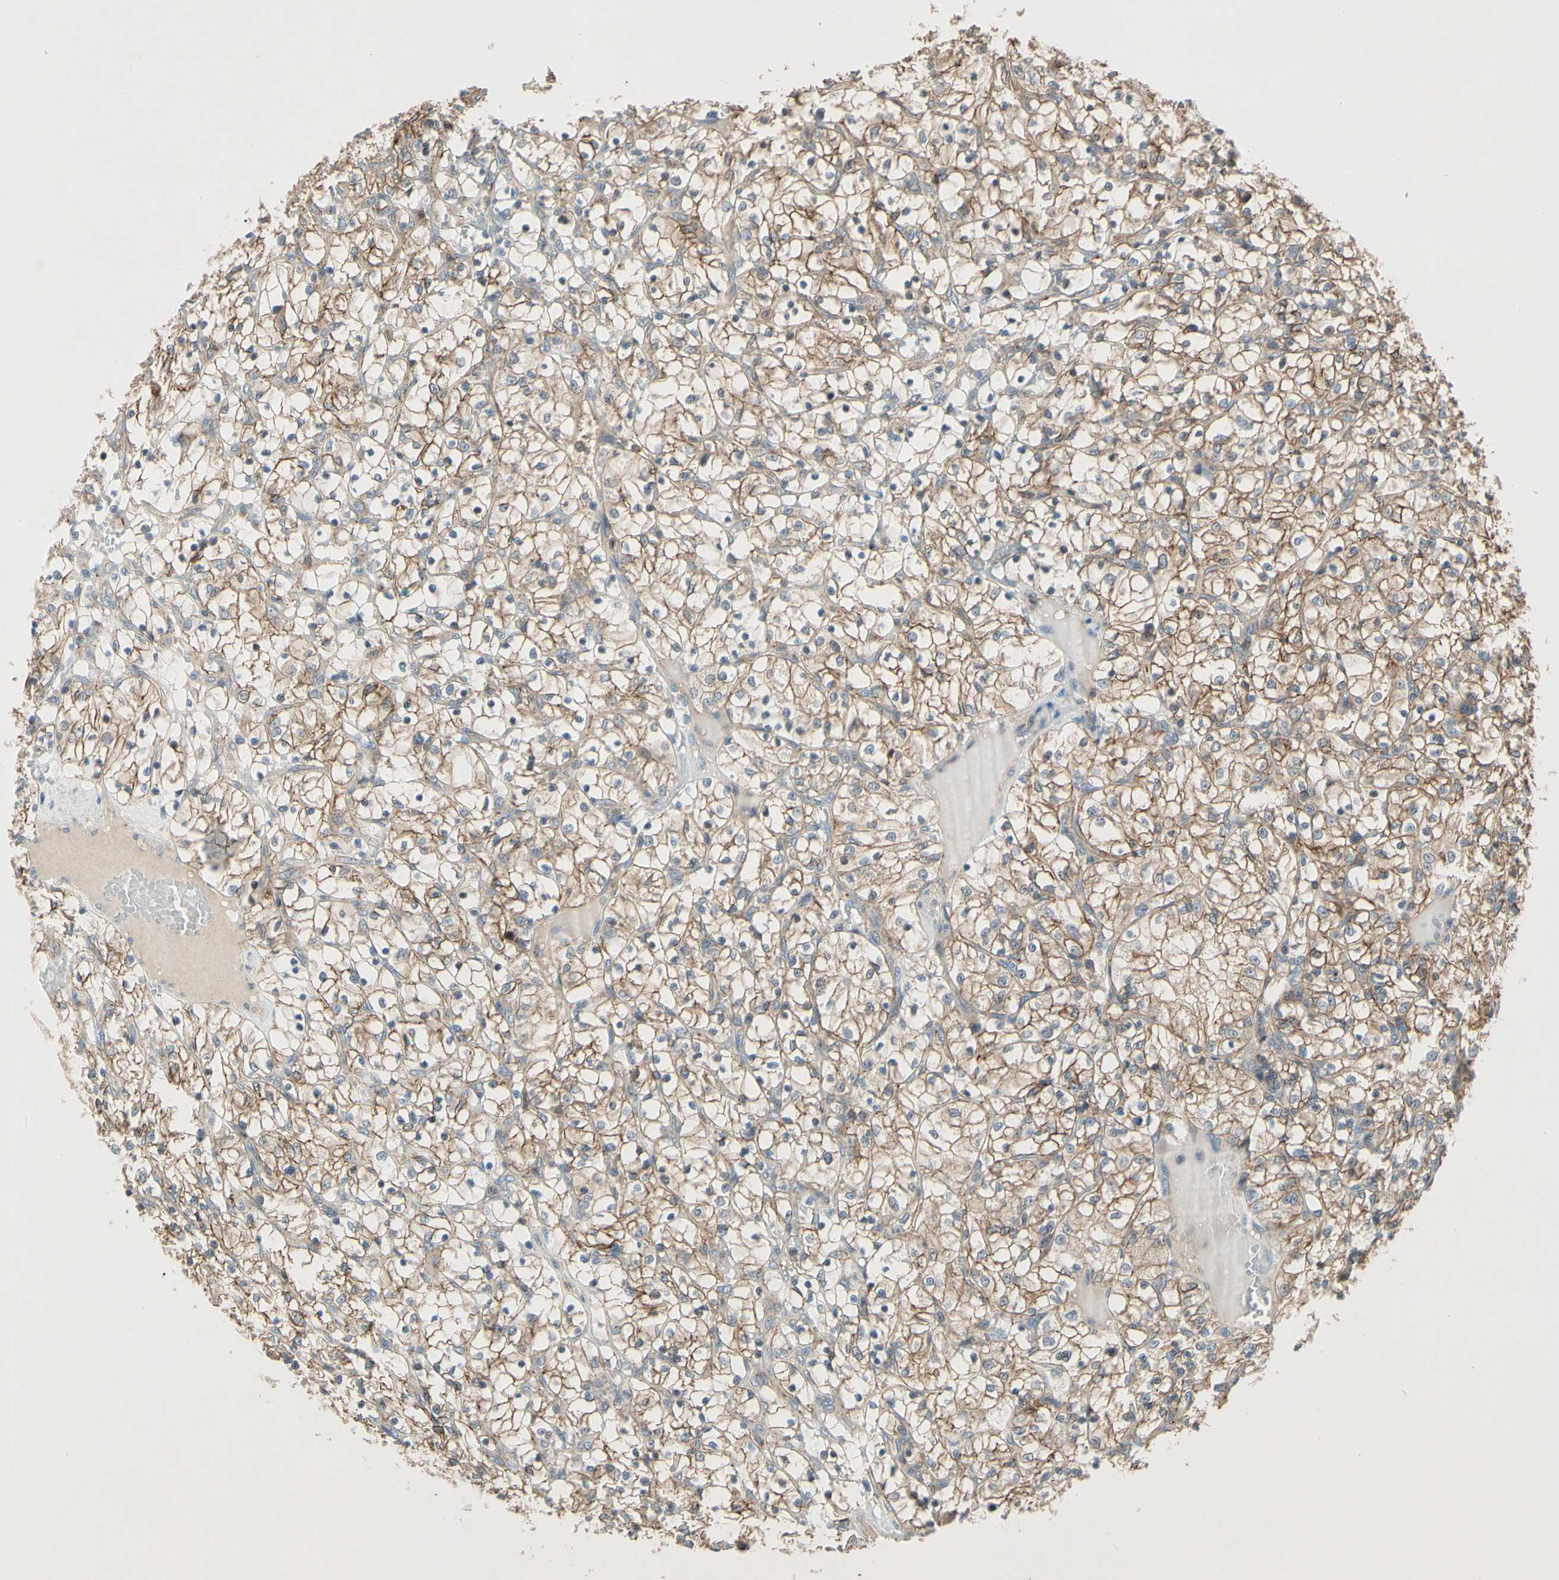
{"staining": {"intensity": "moderate", "quantity": ">75%", "location": "cytoplasmic/membranous"}, "tissue": "renal cancer", "cell_type": "Tumor cells", "image_type": "cancer", "snomed": [{"axis": "morphology", "description": "Adenocarcinoma, NOS"}, {"axis": "topography", "description": "Kidney"}], "caption": "Moderate cytoplasmic/membranous protein positivity is seen in approximately >75% of tumor cells in adenocarcinoma (renal).", "gene": "CDH6", "patient": {"sex": "female", "age": 69}}